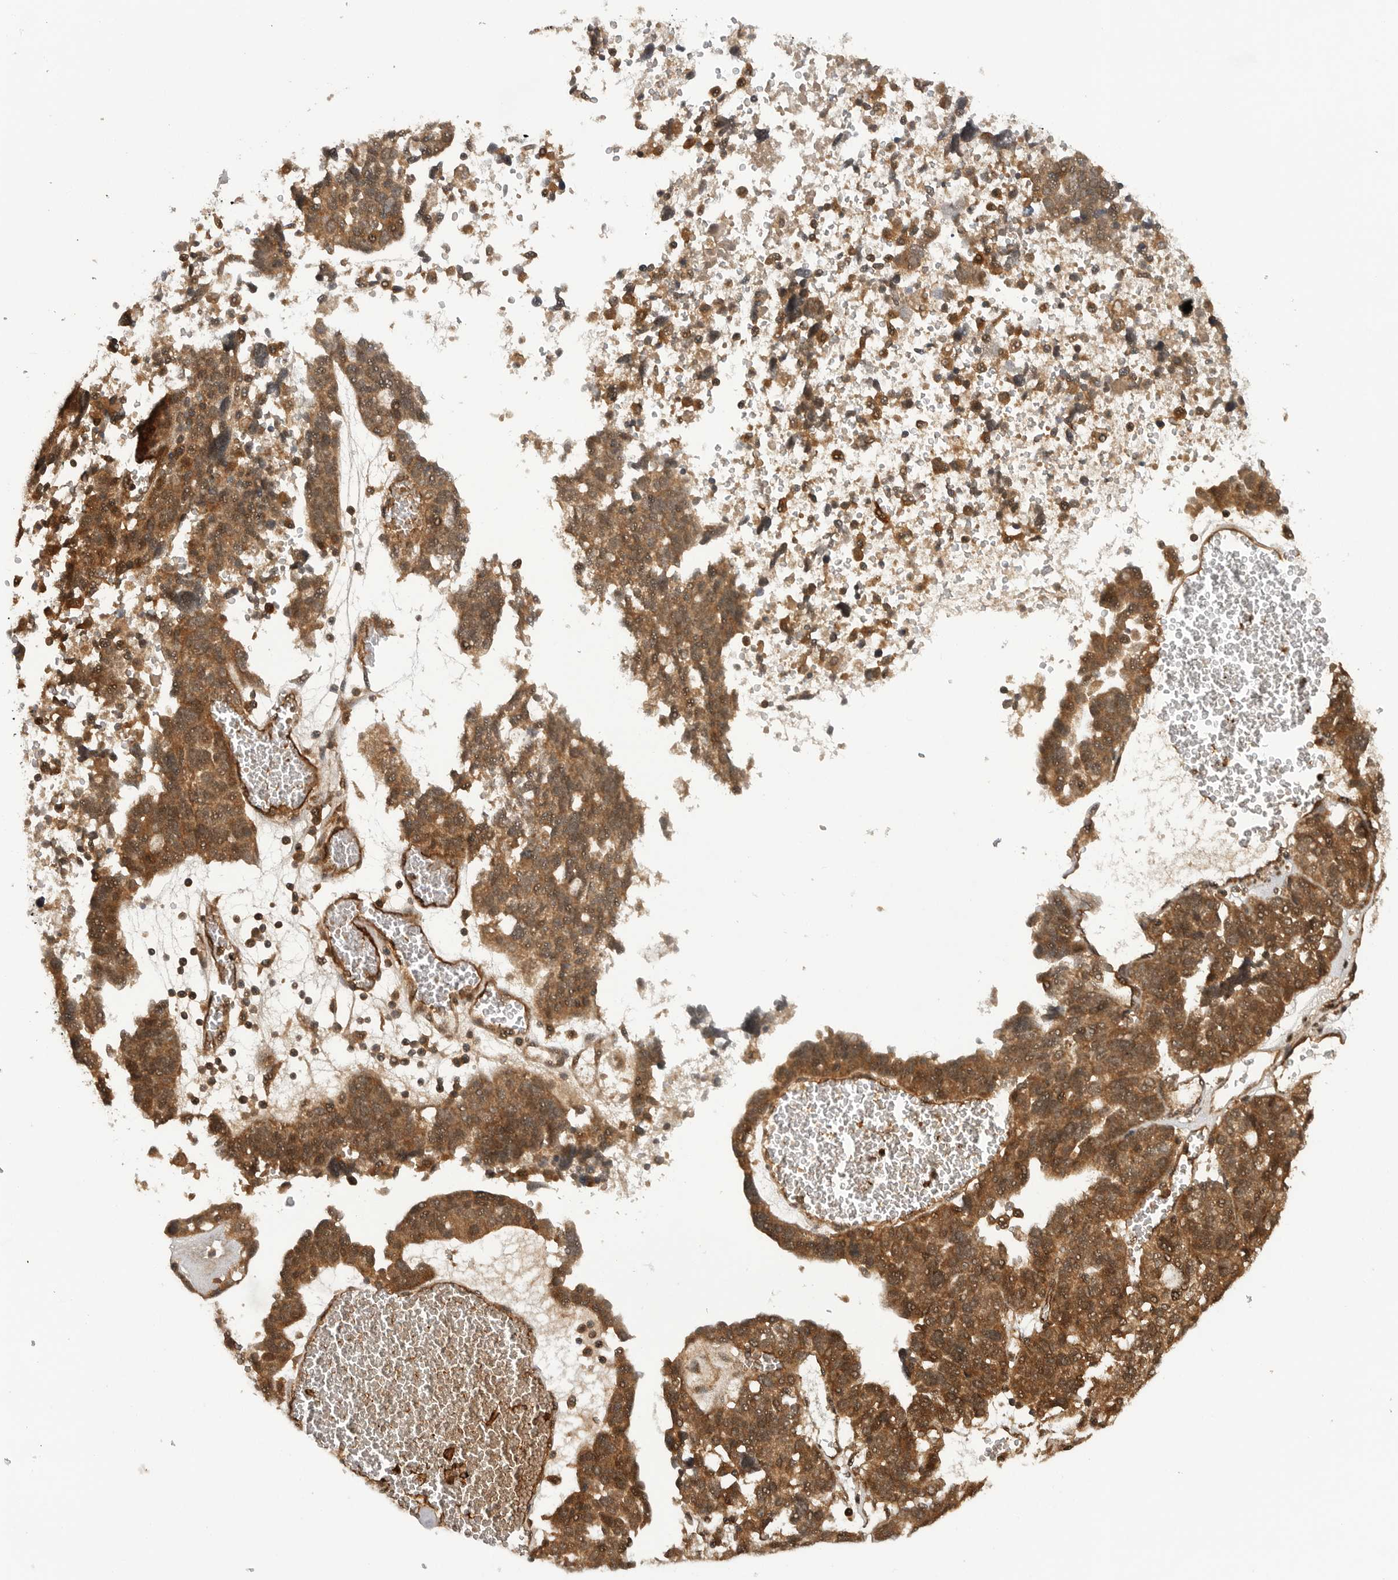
{"staining": {"intensity": "moderate", "quantity": ">75%", "location": "cytoplasmic/membranous"}, "tissue": "ovarian cancer", "cell_type": "Tumor cells", "image_type": "cancer", "snomed": [{"axis": "morphology", "description": "Cystadenocarcinoma, serous, NOS"}, {"axis": "topography", "description": "Ovary"}], "caption": "Ovarian serous cystadenocarcinoma tissue exhibits moderate cytoplasmic/membranous expression in approximately >75% of tumor cells (Stains: DAB in brown, nuclei in blue, Microscopy: brightfield microscopy at high magnification).", "gene": "PRDX4", "patient": {"sex": "female", "age": 59}}